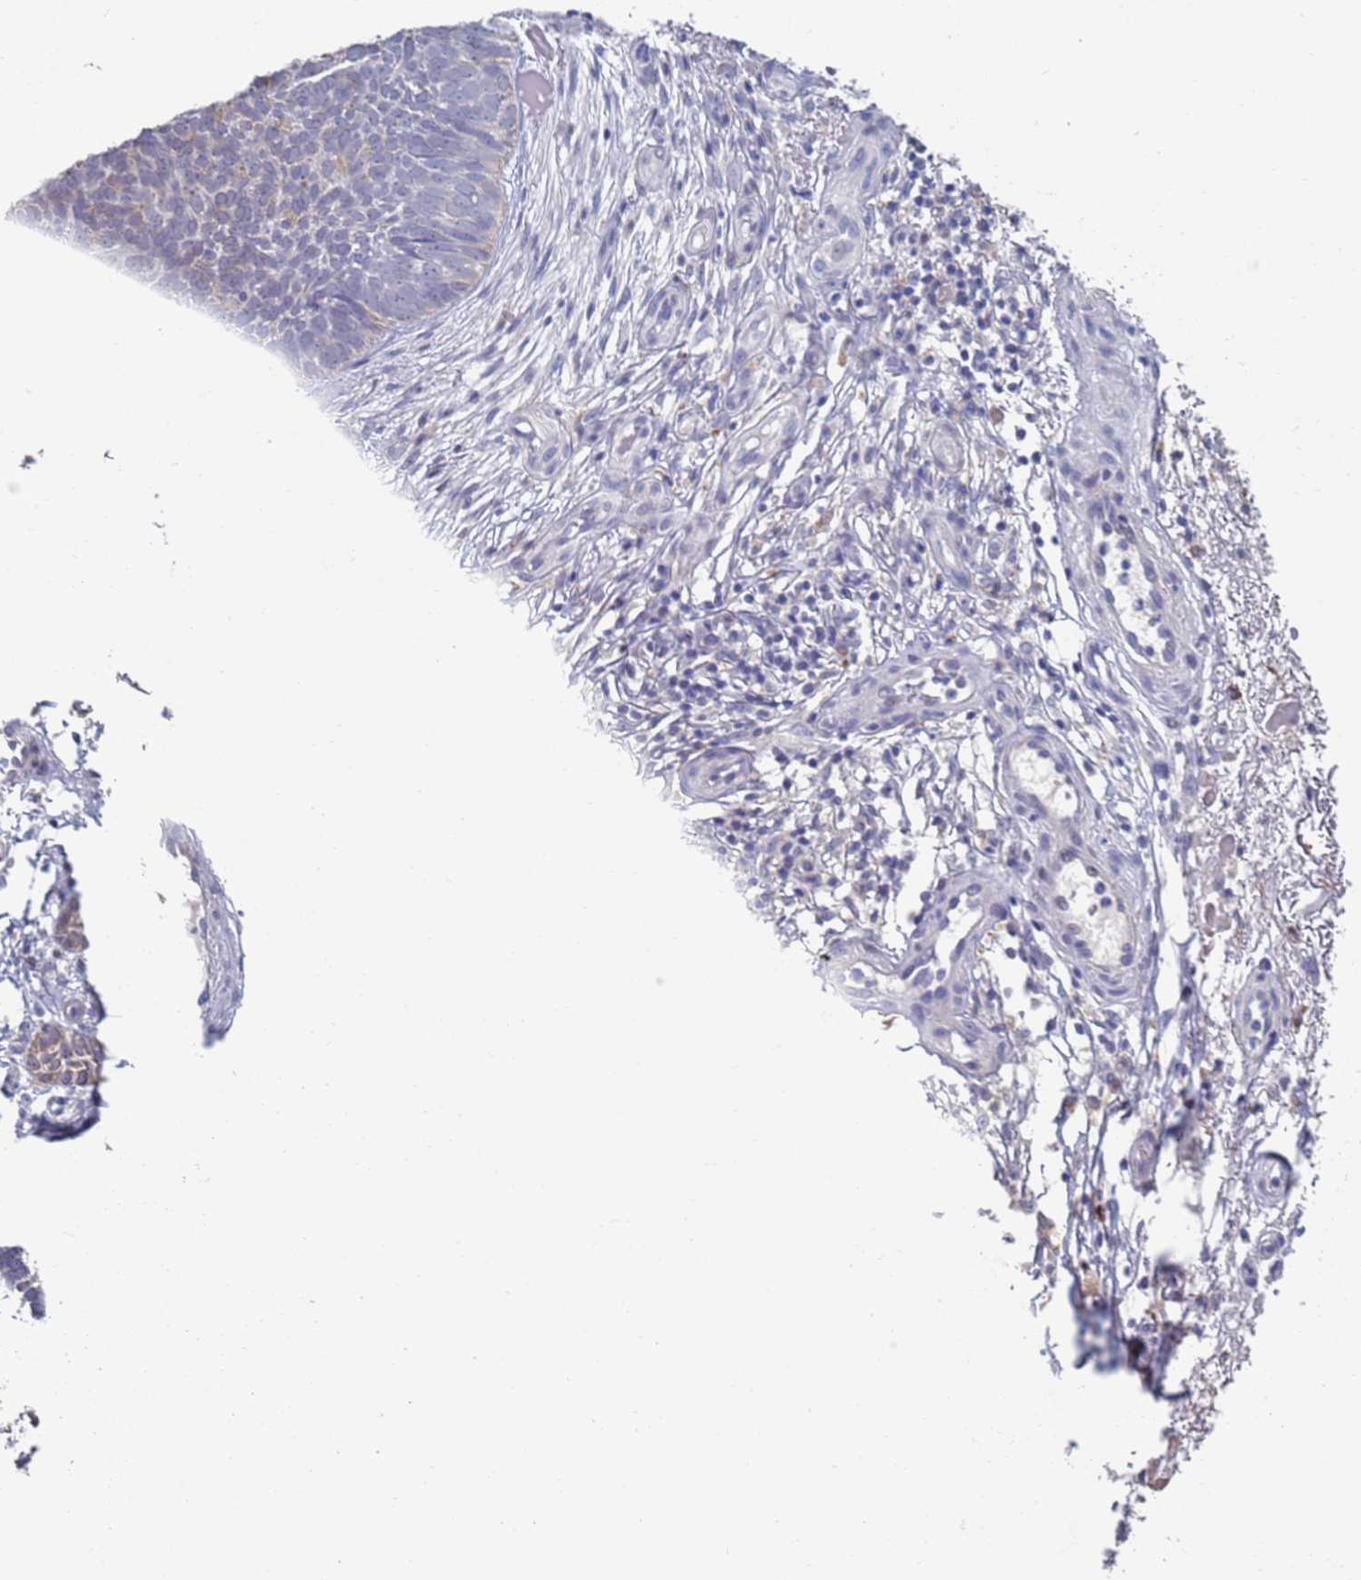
{"staining": {"intensity": "negative", "quantity": "none", "location": "none"}, "tissue": "skin cancer", "cell_type": "Tumor cells", "image_type": "cancer", "snomed": [{"axis": "morphology", "description": "Basal cell carcinoma"}, {"axis": "topography", "description": "Skin"}], "caption": "Immunohistochemistry image of skin cancer stained for a protein (brown), which reveals no staining in tumor cells.", "gene": "FUCA1", "patient": {"sex": "male", "age": 89}}